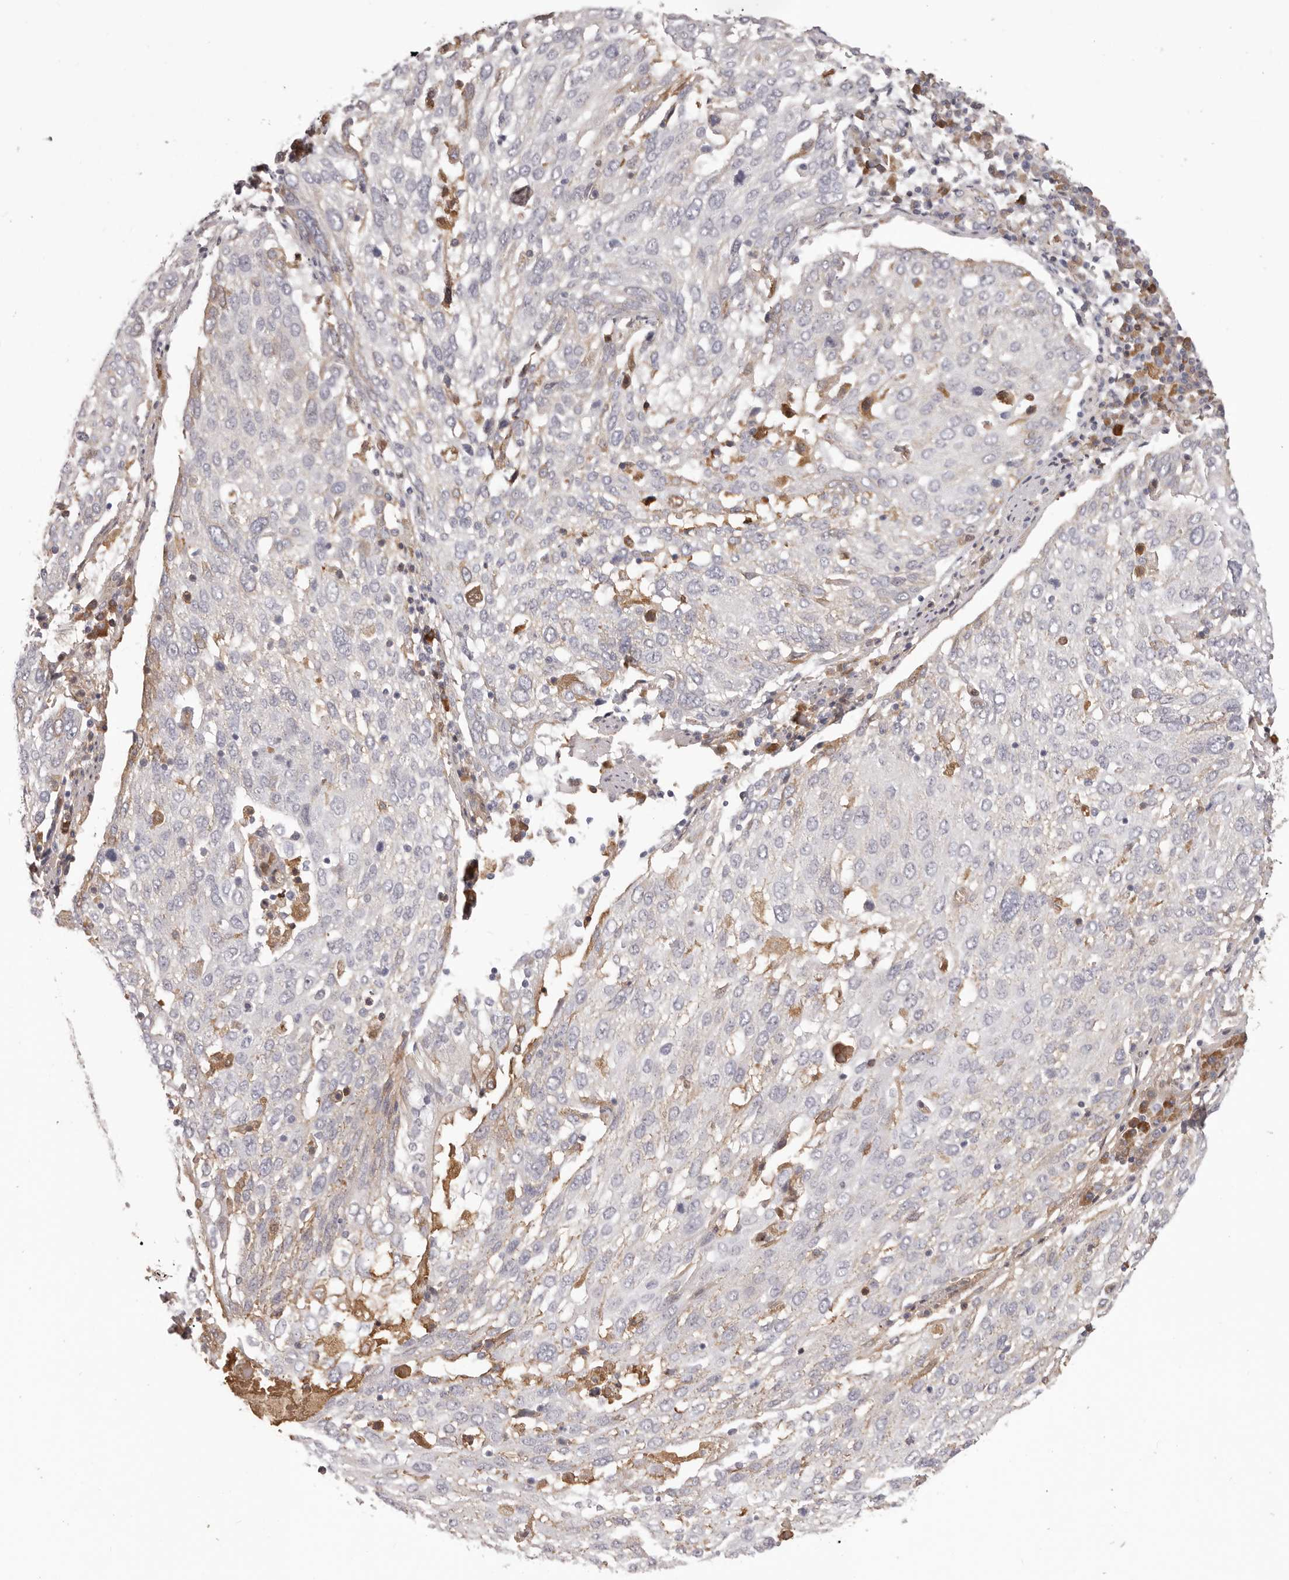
{"staining": {"intensity": "negative", "quantity": "none", "location": "none"}, "tissue": "lung cancer", "cell_type": "Tumor cells", "image_type": "cancer", "snomed": [{"axis": "morphology", "description": "Squamous cell carcinoma, NOS"}, {"axis": "topography", "description": "Lung"}], "caption": "Immunohistochemical staining of lung cancer reveals no significant staining in tumor cells. (Brightfield microscopy of DAB (3,3'-diaminobenzidine) immunohistochemistry at high magnification).", "gene": "OTUD3", "patient": {"sex": "male", "age": 65}}